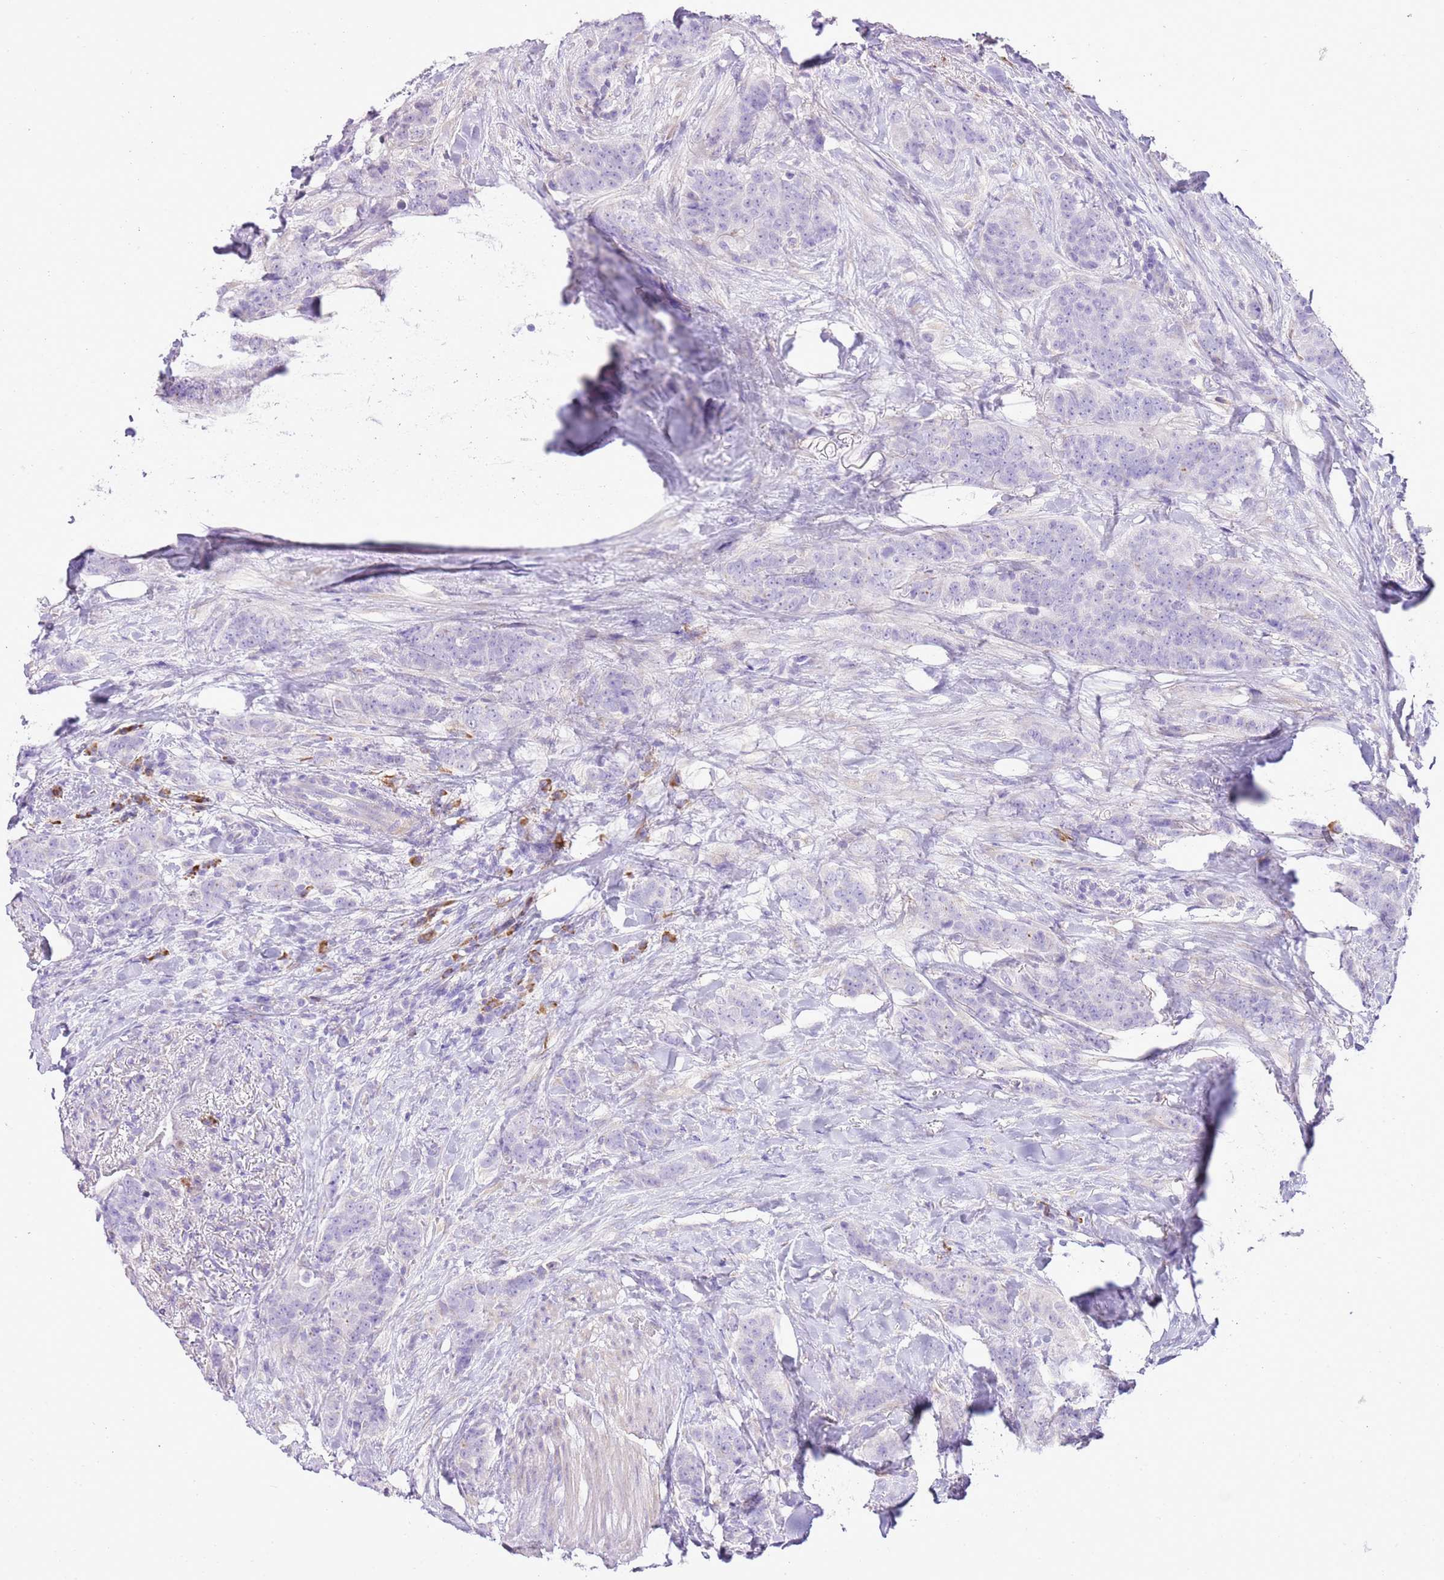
{"staining": {"intensity": "negative", "quantity": "none", "location": "none"}, "tissue": "breast cancer", "cell_type": "Tumor cells", "image_type": "cancer", "snomed": [{"axis": "morphology", "description": "Duct carcinoma"}, {"axis": "topography", "description": "Breast"}], "caption": "Breast cancer (intraductal carcinoma) was stained to show a protein in brown. There is no significant positivity in tumor cells.", "gene": "AAR2", "patient": {"sex": "female", "age": 40}}